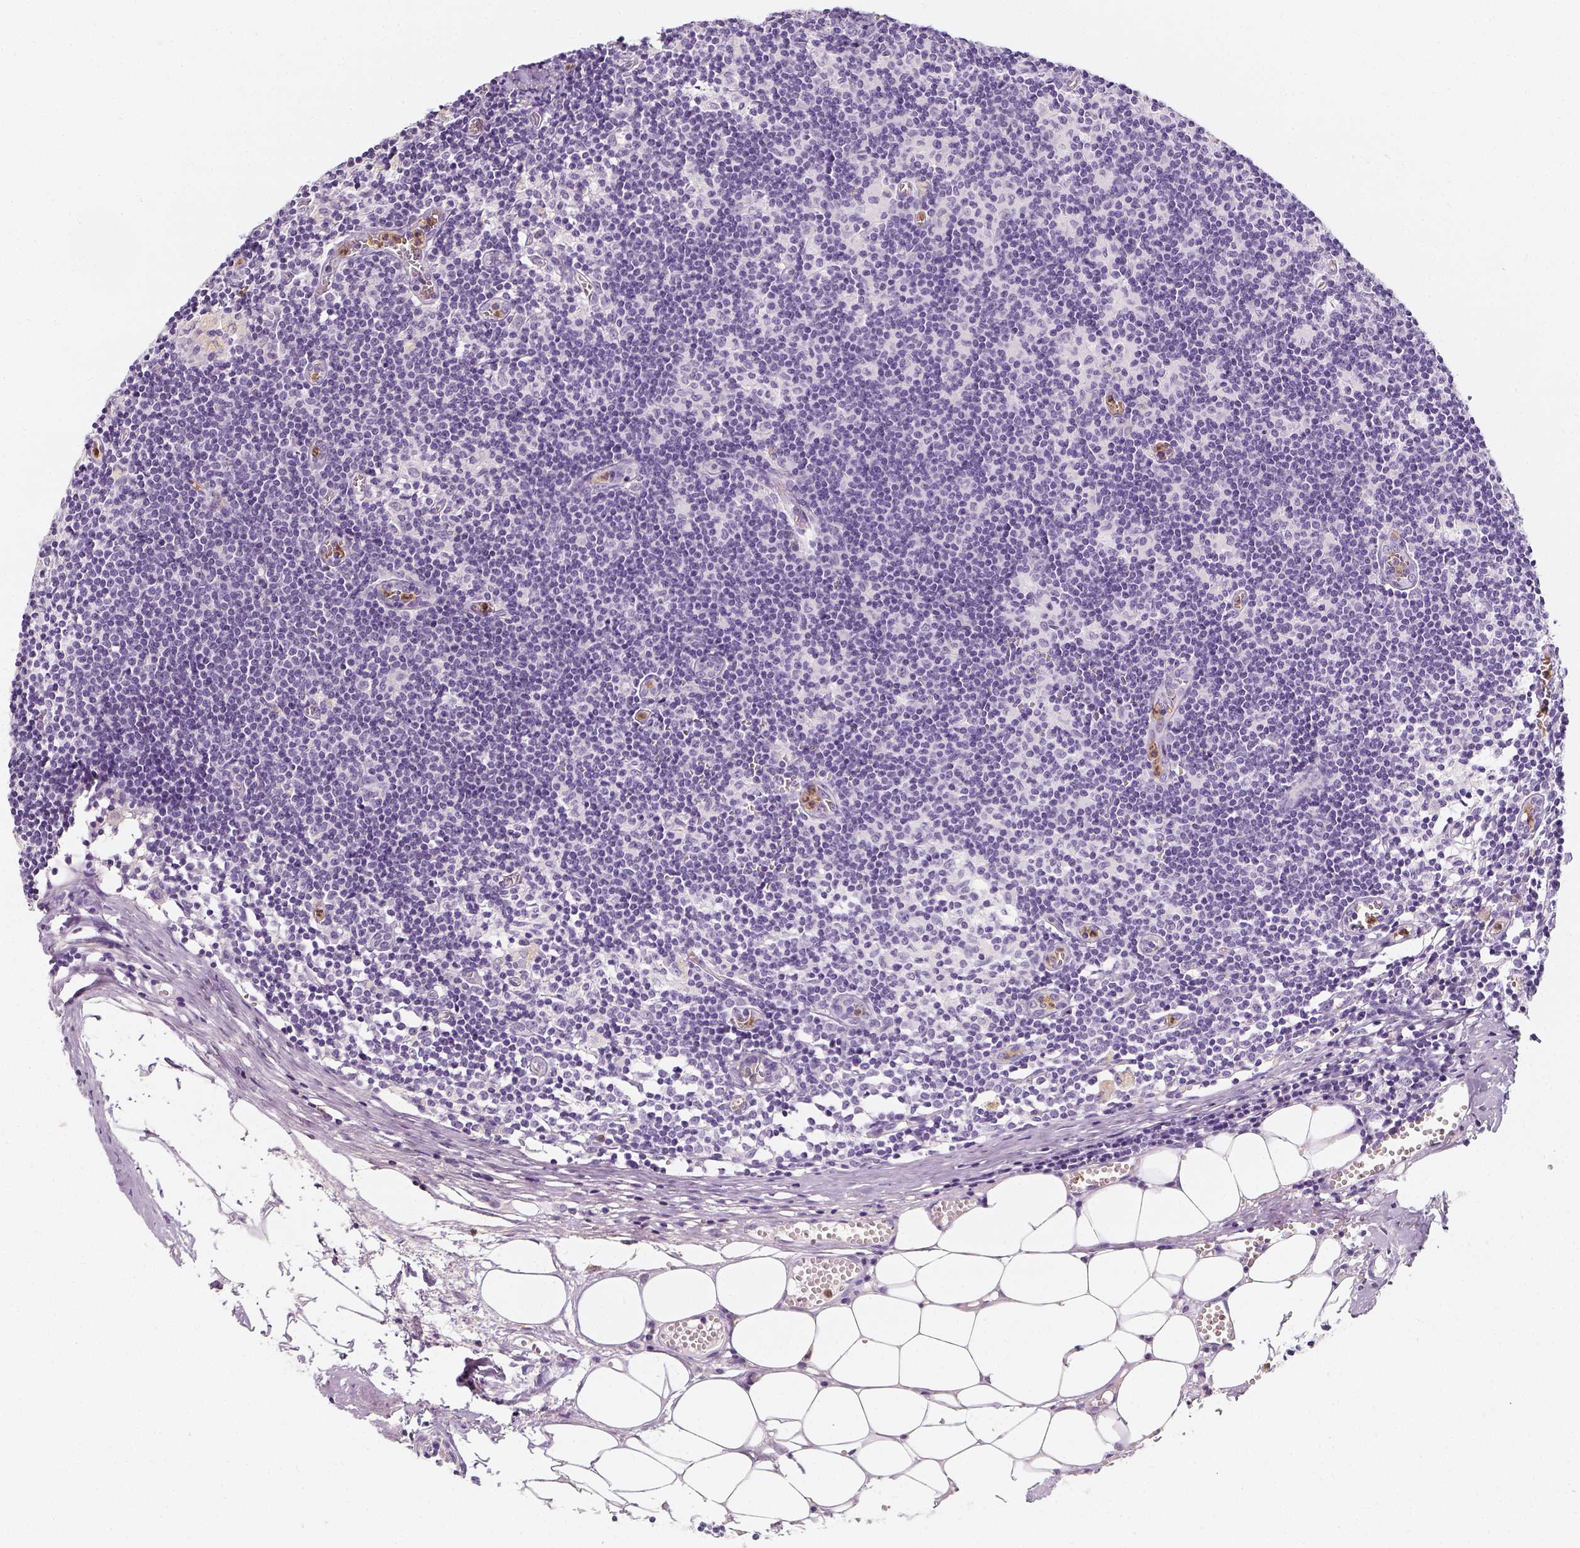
{"staining": {"intensity": "negative", "quantity": "none", "location": "none"}, "tissue": "lymph node", "cell_type": "Germinal center cells", "image_type": "normal", "snomed": [{"axis": "morphology", "description": "Normal tissue, NOS"}, {"axis": "topography", "description": "Lymph node"}], "caption": "Micrograph shows no protein positivity in germinal center cells of benign lymph node. (DAB immunohistochemistry (IHC) visualized using brightfield microscopy, high magnification).", "gene": "NECAB2", "patient": {"sex": "female", "age": 52}}